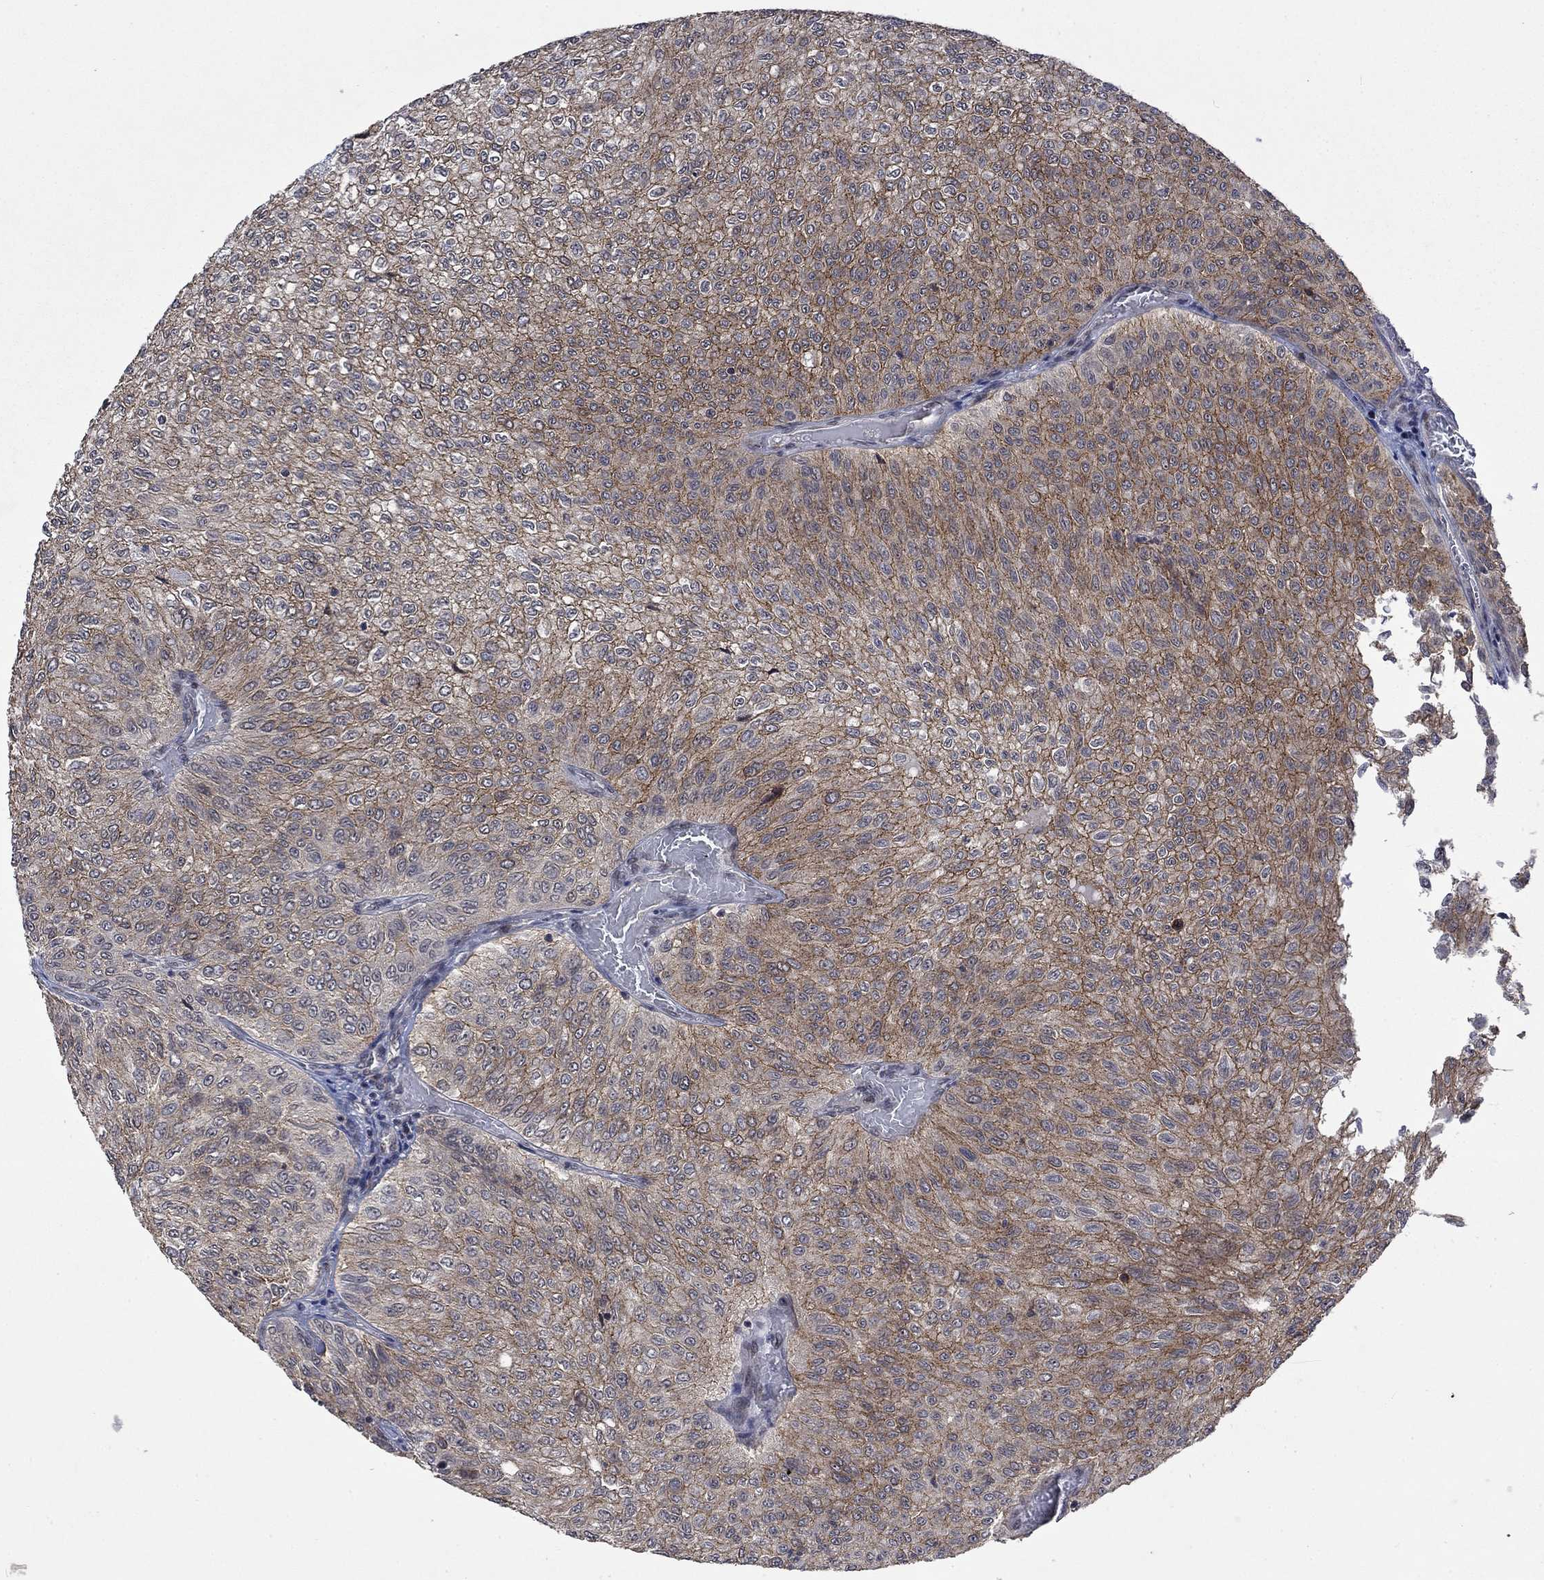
{"staining": {"intensity": "moderate", "quantity": "25%-75%", "location": "cytoplasmic/membranous"}, "tissue": "urothelial cancer", "cell_type": "Tumor cells", "image_type": "cancer", "snomed": [{"axis": "morphology", "description": "Urothelial carcinoma, Low grade"}, {"axis": "topography", "description": "Urinary bladder"}], "caption": "High-power microscopy captured an immunohistochemistry (IHC) photomicrograph of urothelial cancer, revealing moderate cytoplasmic/membranous staining in about 25%-75% of tumor cells. The staining is performed using DAB brown chromogen to label protein expression. The nuclei are counter-stained blue using hematoxylin.", "gene": "PPP1R9A", "patient": {"sex": "male", "age": 78}}